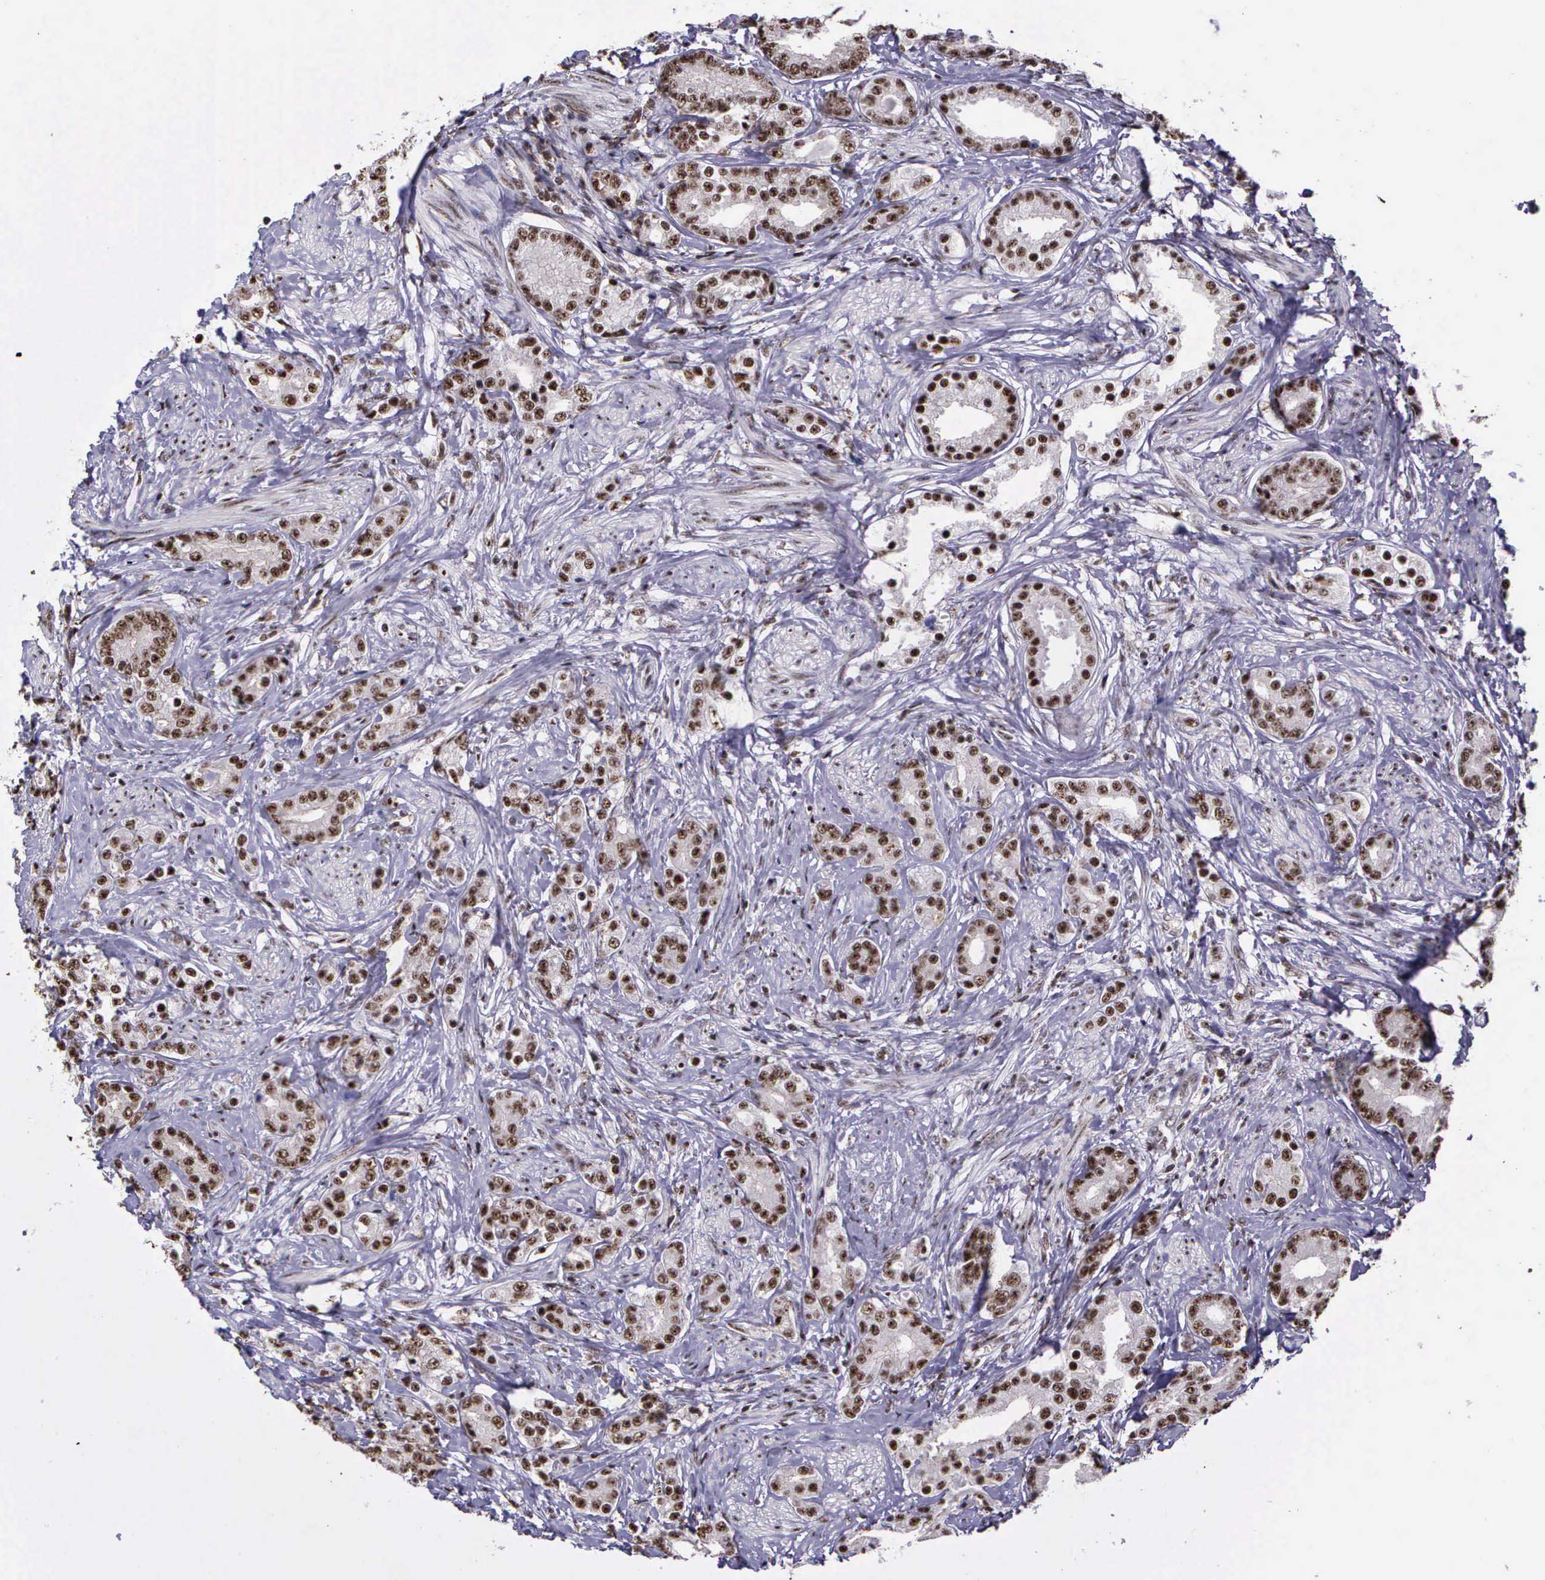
{"staining": {"intensity": "moderate", "quantity": ">75%", "location": "nuclear"}, "tissue": "prostate cancer", "cell_type": "Tumor cells", "image_type": "cancer", "snomed": [{"axis": "morphology", "description": "Adenocarcinoma, Medium grade"}, {"axis": "topography", "description": "Prostate"}], "caption": "The histopathology image exhibits staining of medium-grade adenocarcinoma (prostate), revealing moderate nuclear protein staining (brown color) within tumor cells. (IHC, brightfield microscopy, high magnification).", "gene": "FAM47A", "patient": {"sex": "male", "age": 59}}